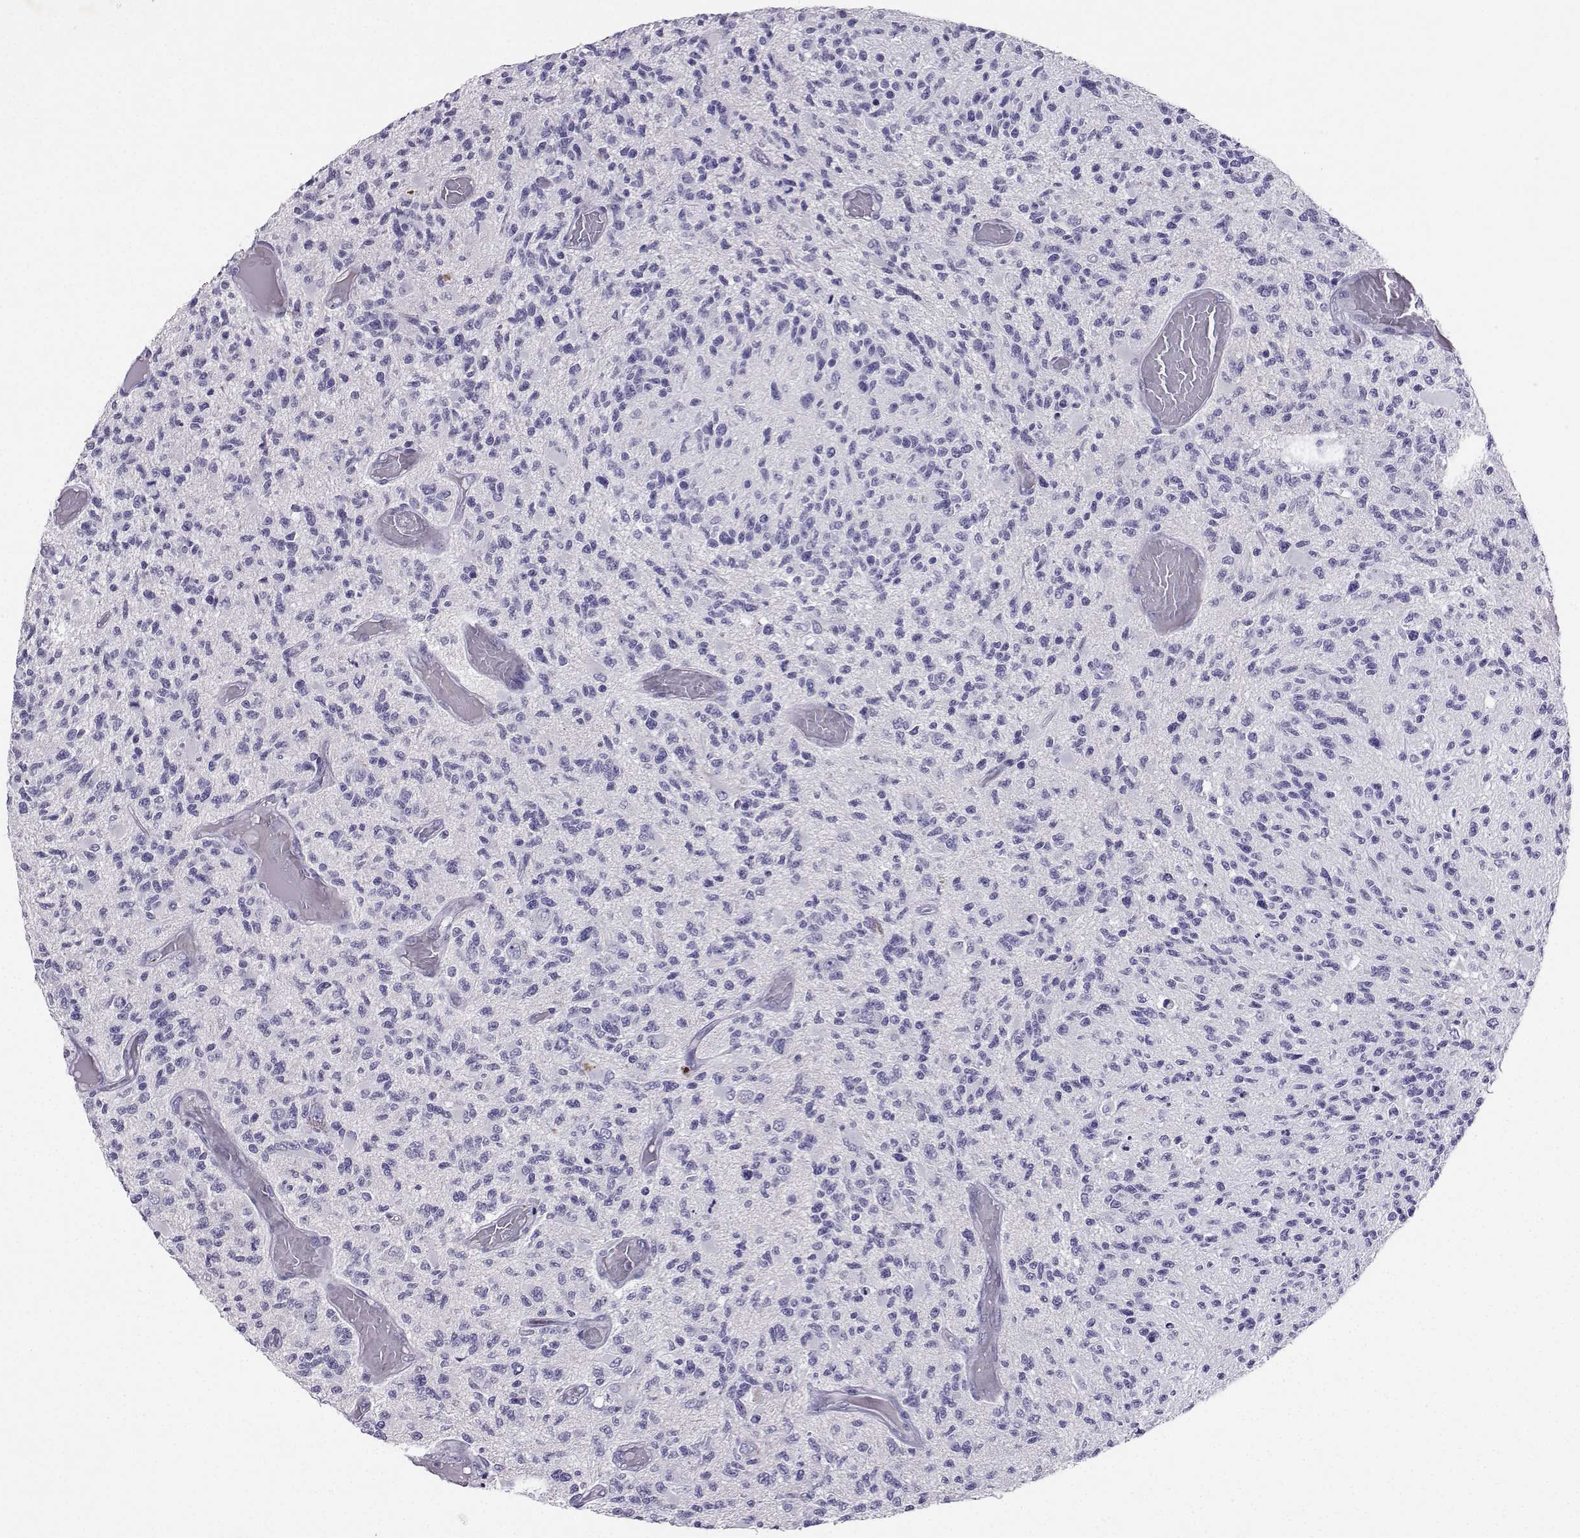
{"staining": {"intensity": "negative", "quantity": "none", "location": "none"}, "tissue": "glioma", "cell_type": "Tumor cells", "image_type": "cancer", "snomed": [{"axis": "morphology", "description": "Glioma, malignant, High grade"}, {"axis": "topography", "description": "Brain"}], "caption": "High-grade glioma (malignant) was stained to show a protein in brown. There is no significant staining in tumor cells.", "gene": "GRIK4", "patient": {"sex": "female", "age": 63}}